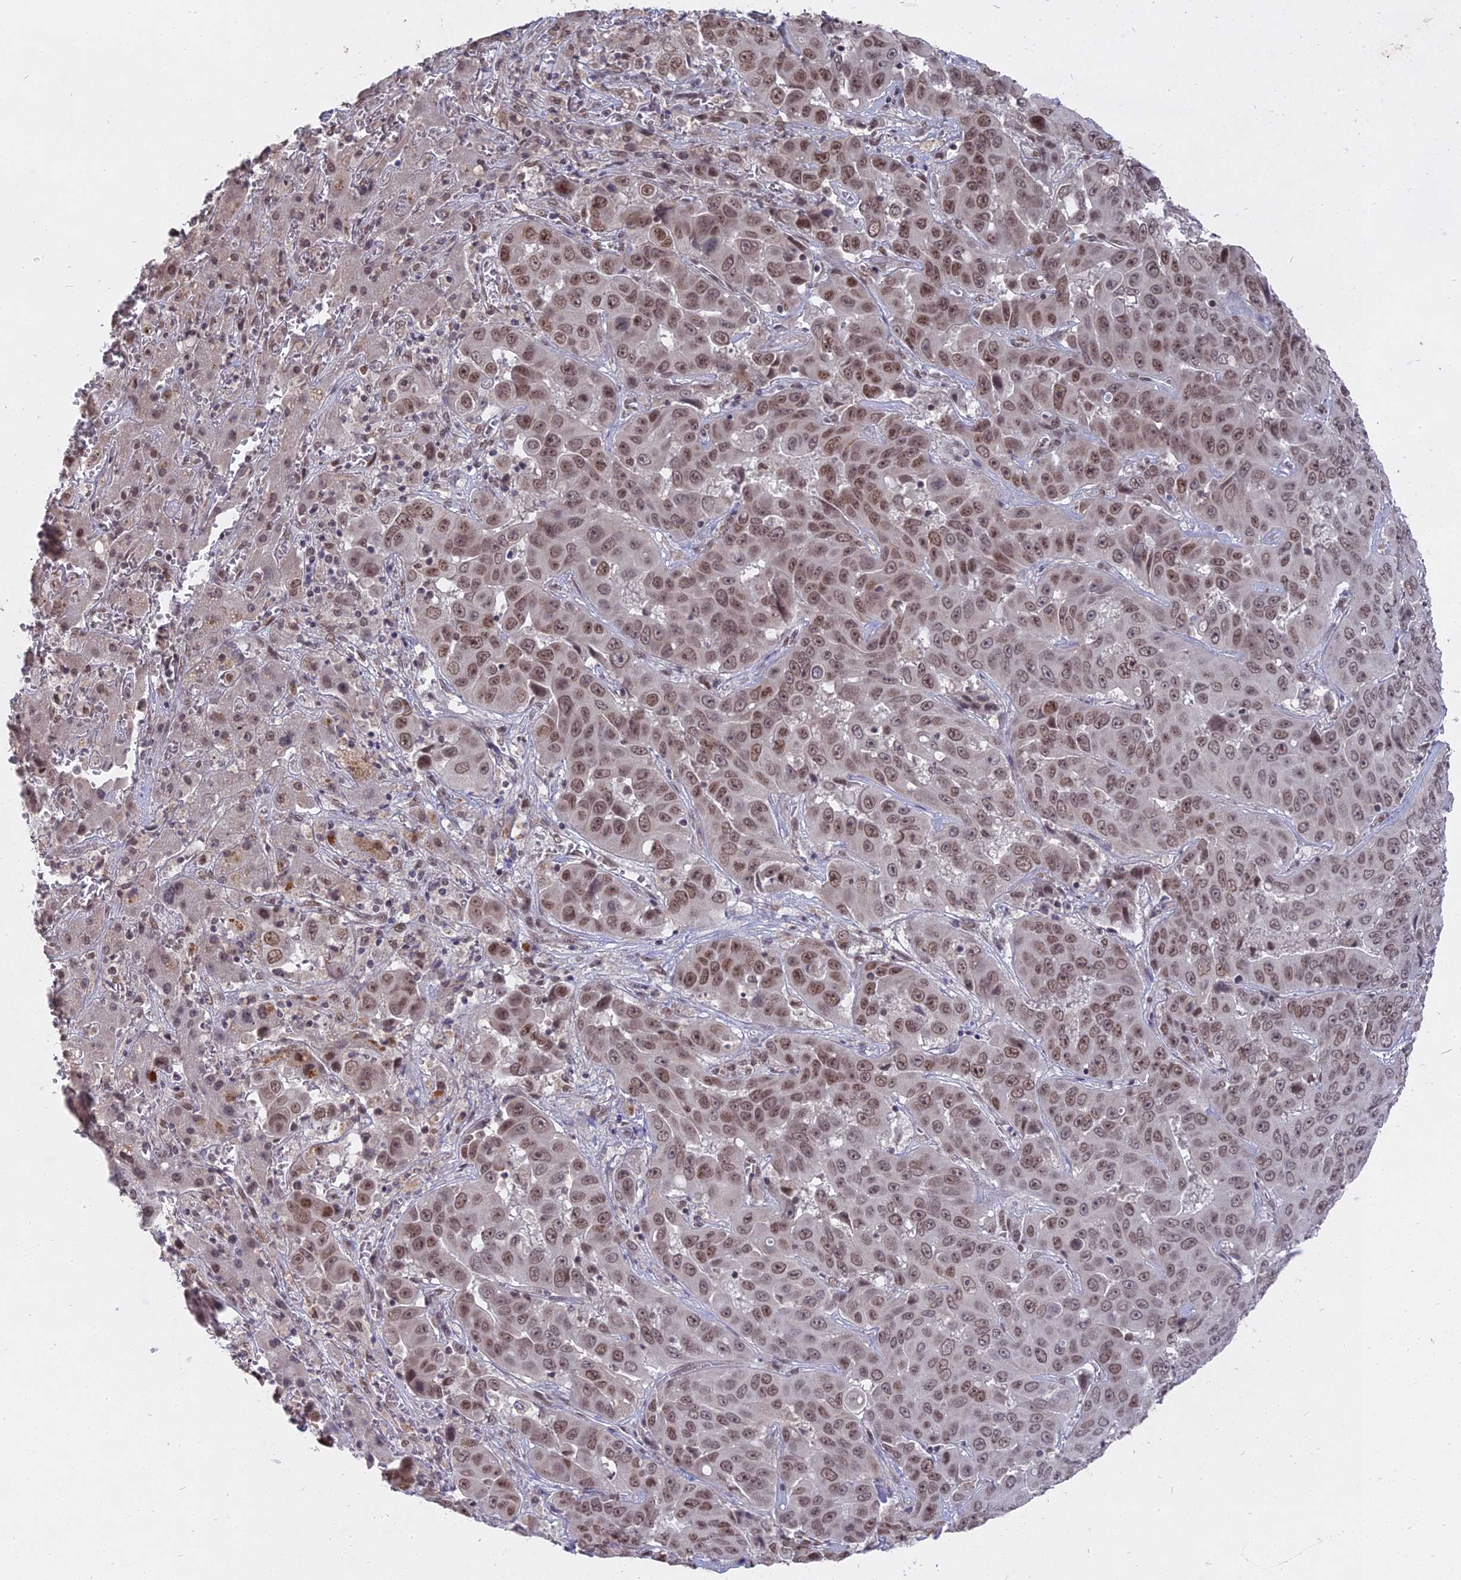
{"staining": {"intensity": "moderate", "quantity": ">75%", "location": "nuclear"}, "tissue": "liver cancer", "cell_type": "Tumor cells", "image_type": "cancer", "snomed": [{"axis": "morphology", "description": "Cholangiocarcinoma"}, {"axis": "topography", "description": "Liver"}], "caption": "Immunohistochemistry (IHC) of liver cancer displays medium levels of moderate nuclear positivity in about >75% of tumor cells.", "gene": "NR1H3", "patient": {"sex": "female", "age": 52}}